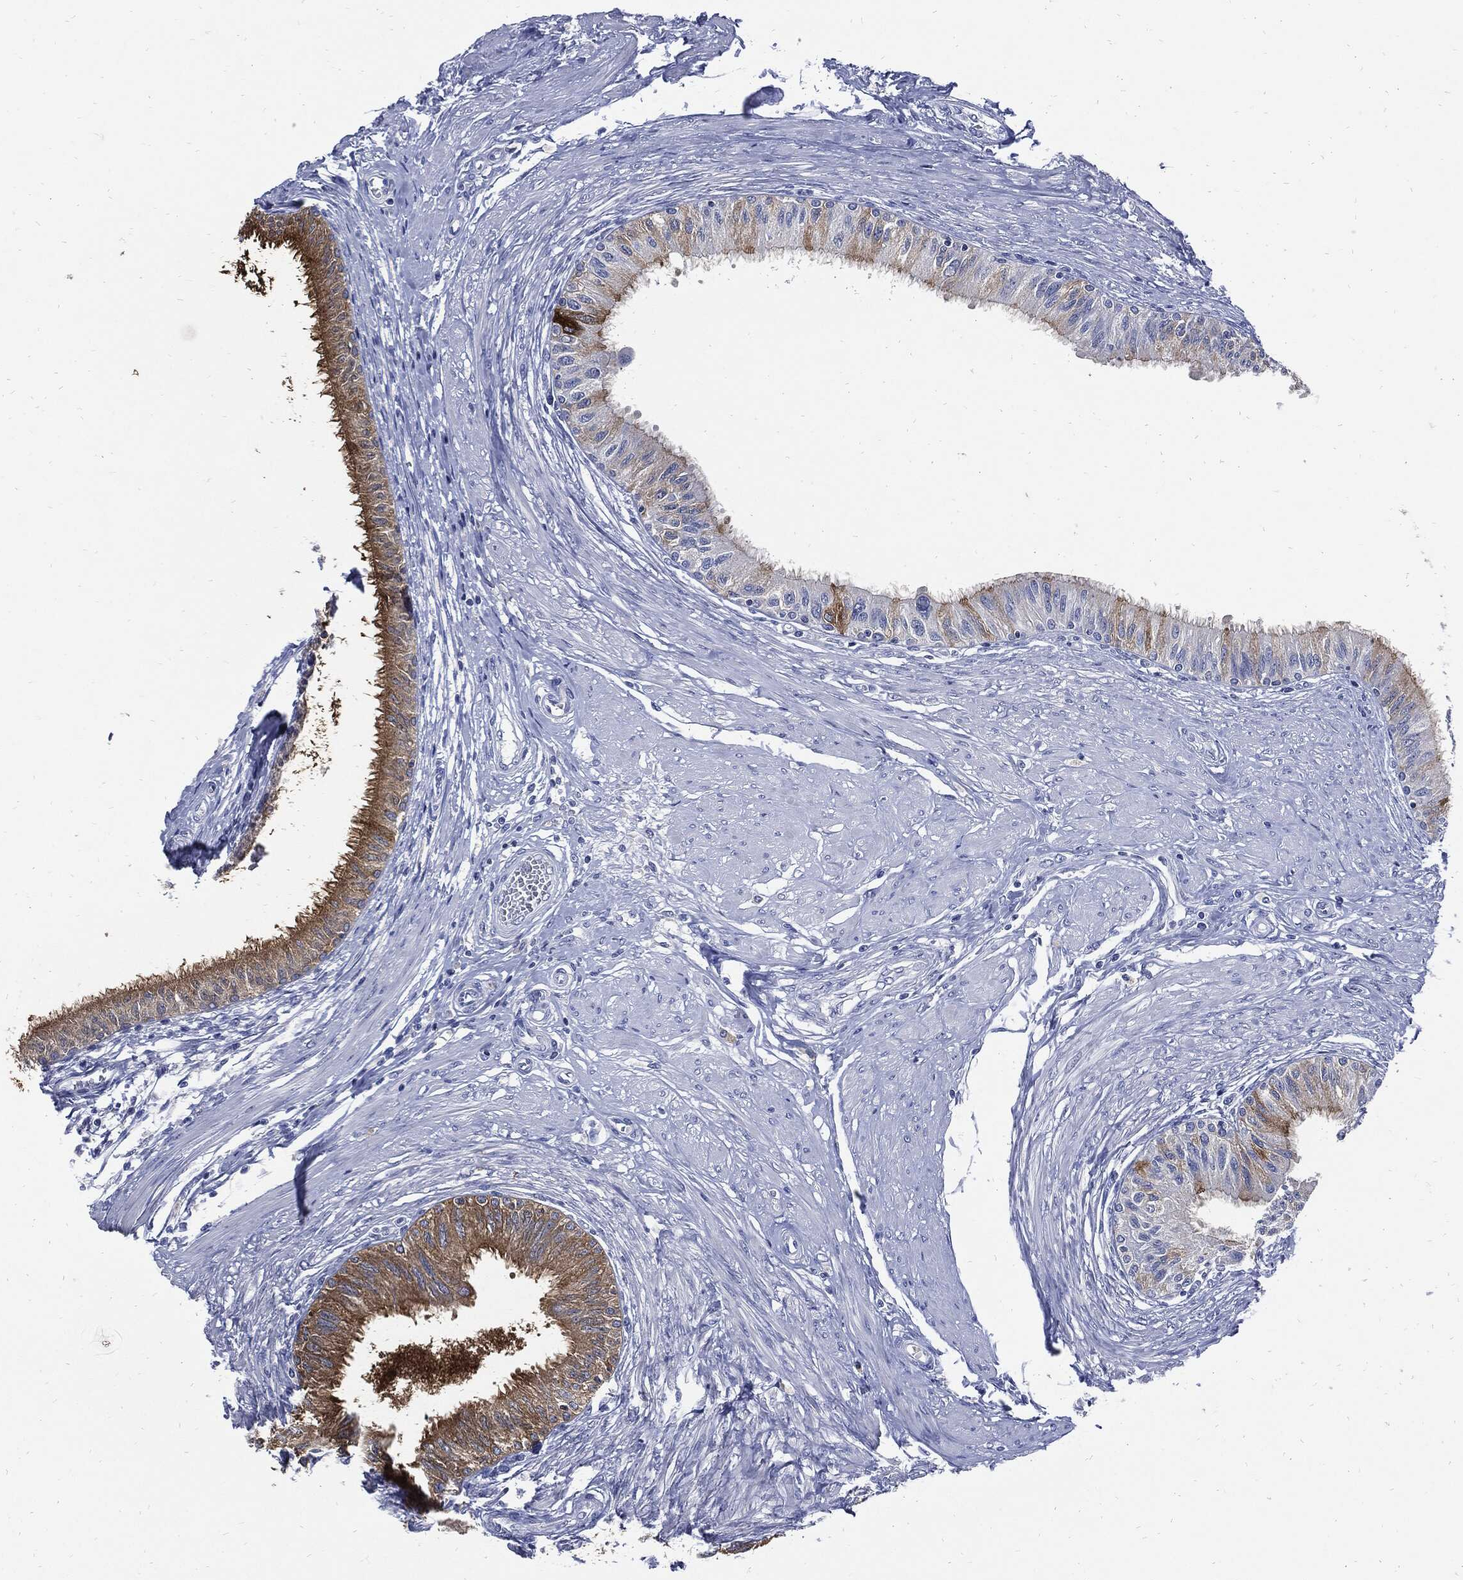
{"staining": {"intensity": "moderate", "quantity": "25%-75%", "location": "cytoplasmic/membranous"}, "tissue": "epididymis", "cell_type": "Glandular cells", "image_type": "normal", "snomed": [{"axis": "morphology", "description": "Normal tissue, NOS"}, {"axis": "morphology", "description": "Seminoma, NOS"}, {"axis": "topography", "description": "Testis"}, {"axis": "topography", "description": "Epididymis"}], "caption": "Protein staining of normal epididymis displays moderate cytoplasmic/membranous staining in about 25%-75% of glandular cells.", "gene": "CPE", "patient": {"sex": "male", "age": 61}}